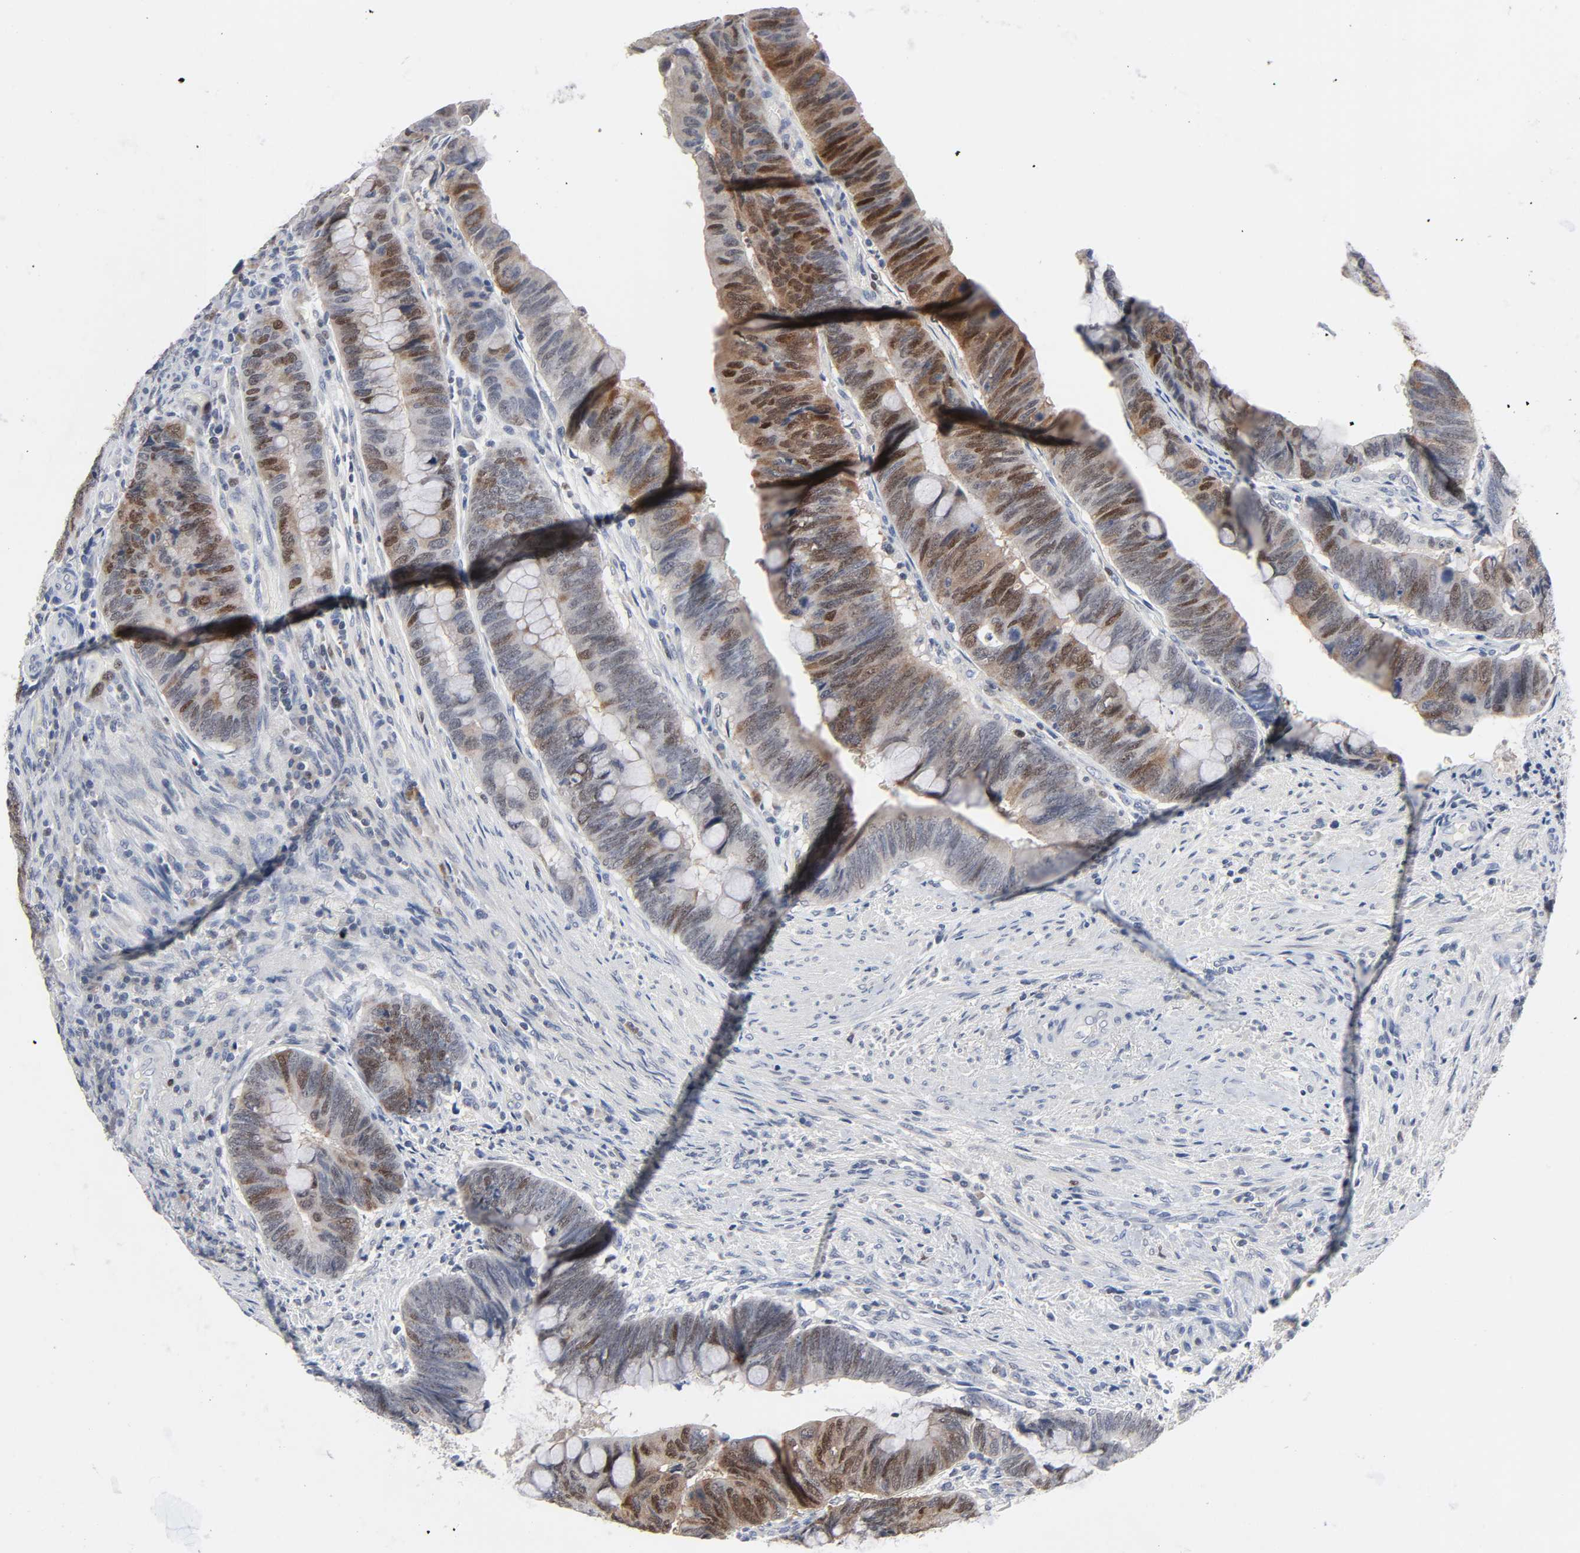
{"staining": {"intensity": "moderate", "quantity": "25%-75%", "location": "cytoplasmic/membranous,nuclear"}, "tissue": "colorectal cancer", "cell_type": "Tumor cells", "image_type": "cancer", "snomed": [{"axis": "morphology", "description": "Normal tissue, NOS"}, {"axis": "morphology", "description": "Adenocarcinoma, NOS"}, {"axis": "topography", "description": "Rectum"}], "caption": "High-magnification brightfield microscopy of colorectal cancer (adenocarcinoma) stained with DAB (3,3'-diaminobenzidine) (brown) and counterstained with hematoxylin (blue). tumor cells exhibit moderate cytoplasmic/membranous and nuclear positivity is seen in approximately25%-75% of cells.", "gene": "WEE1", "patient": {"sex": "male", "age": 92}}